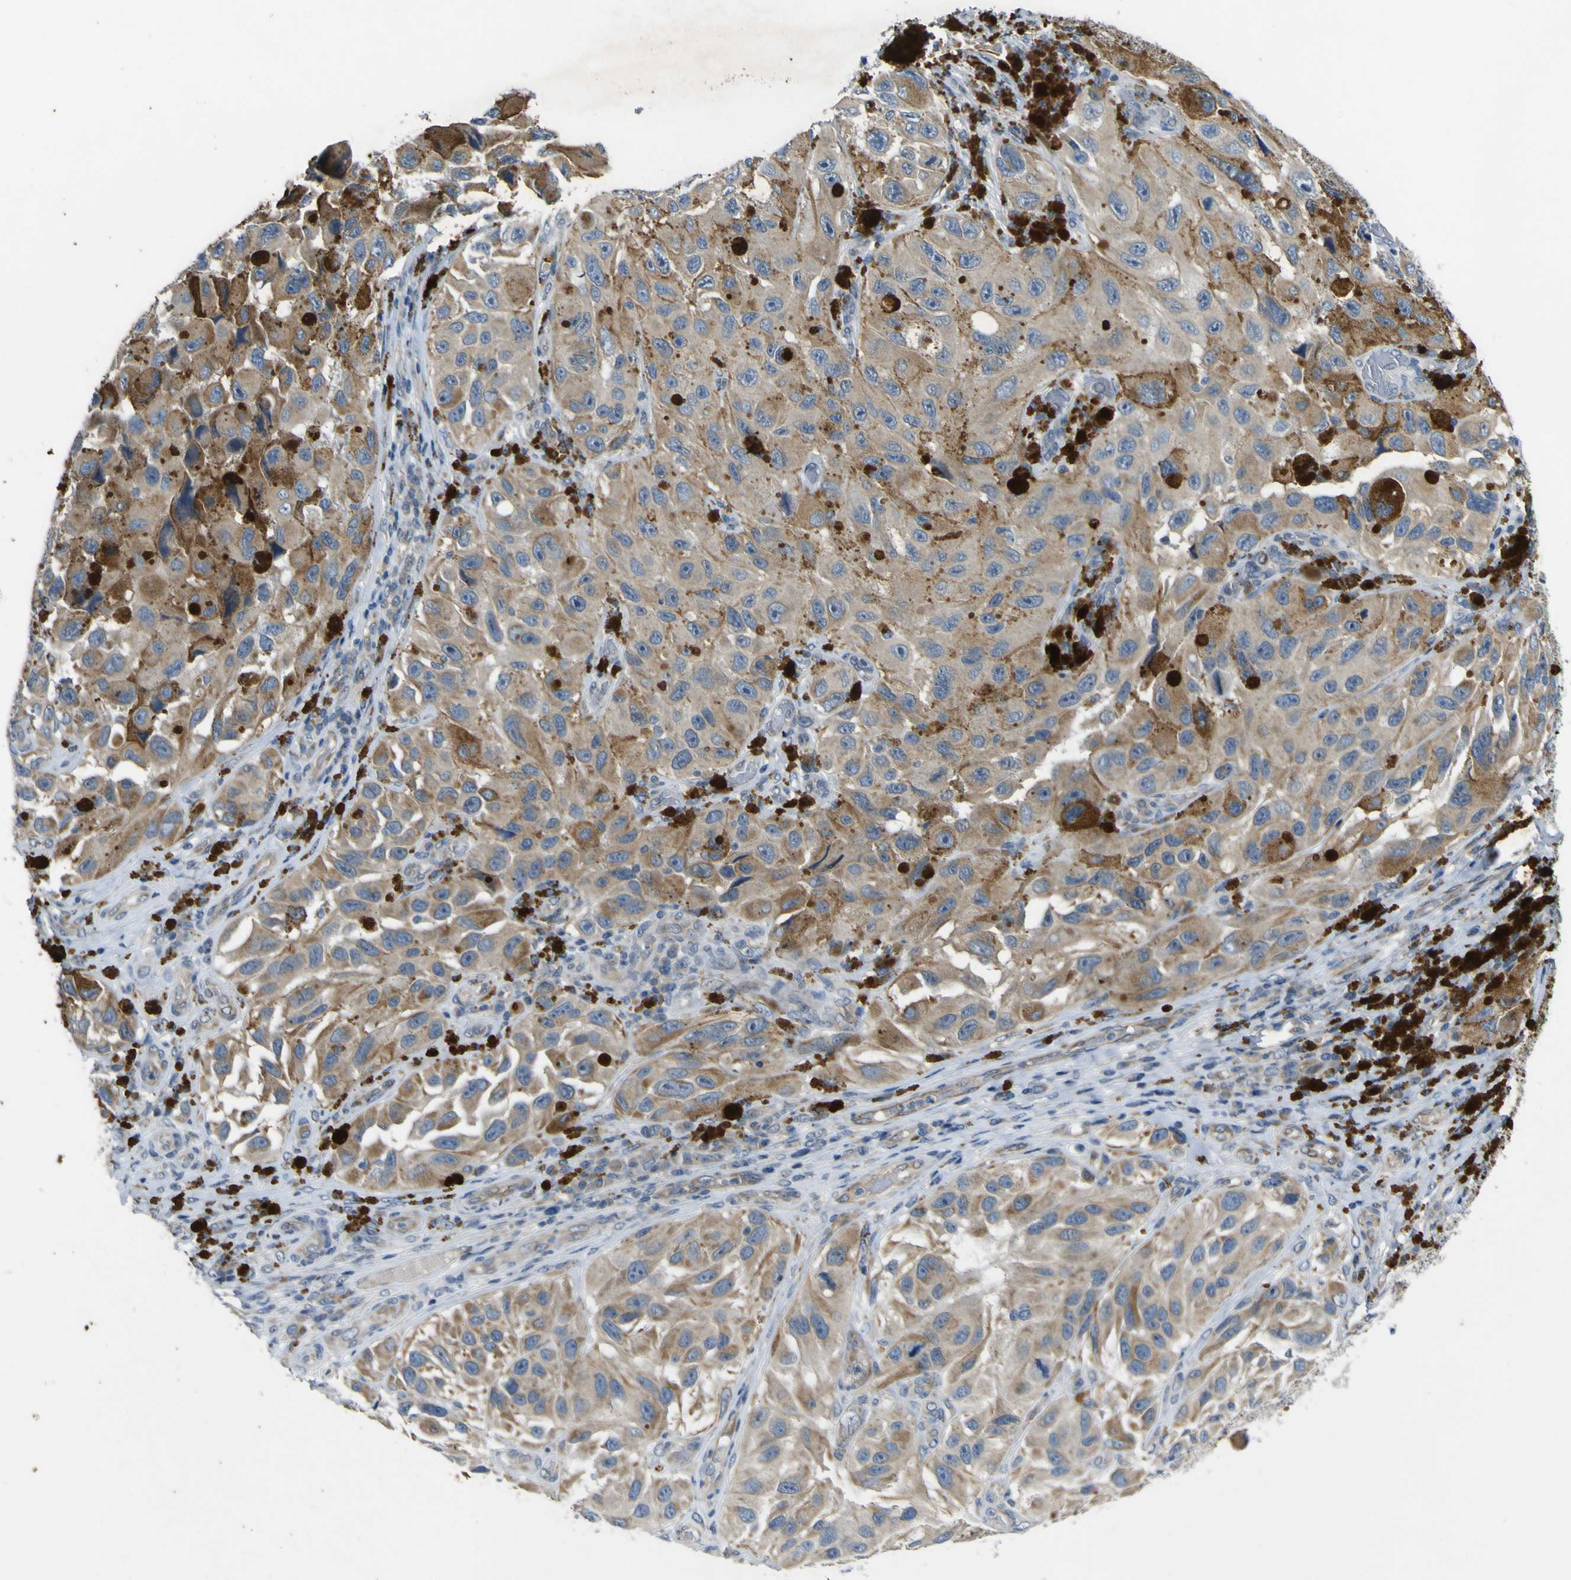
{"staining": {"intensity": "weak", "quantity": ">75%", "location": "cytoplasmic/membranous"}, "tissue": "melanoma", "cell_type": "Tumor cells", "image_type": "cancer", "snomed": [{"axis": "morphology", "description": "Malignant melanoma, NOS"}, {"axis": "topography", "description": "Skin"}], "caption": "A brown stain highlights weak cytoplasmic/membranous expression of a protein in malignant melanoma tumor cells.", "gene": "LDLR", "patient": {"sex": "female", "age": 73}}